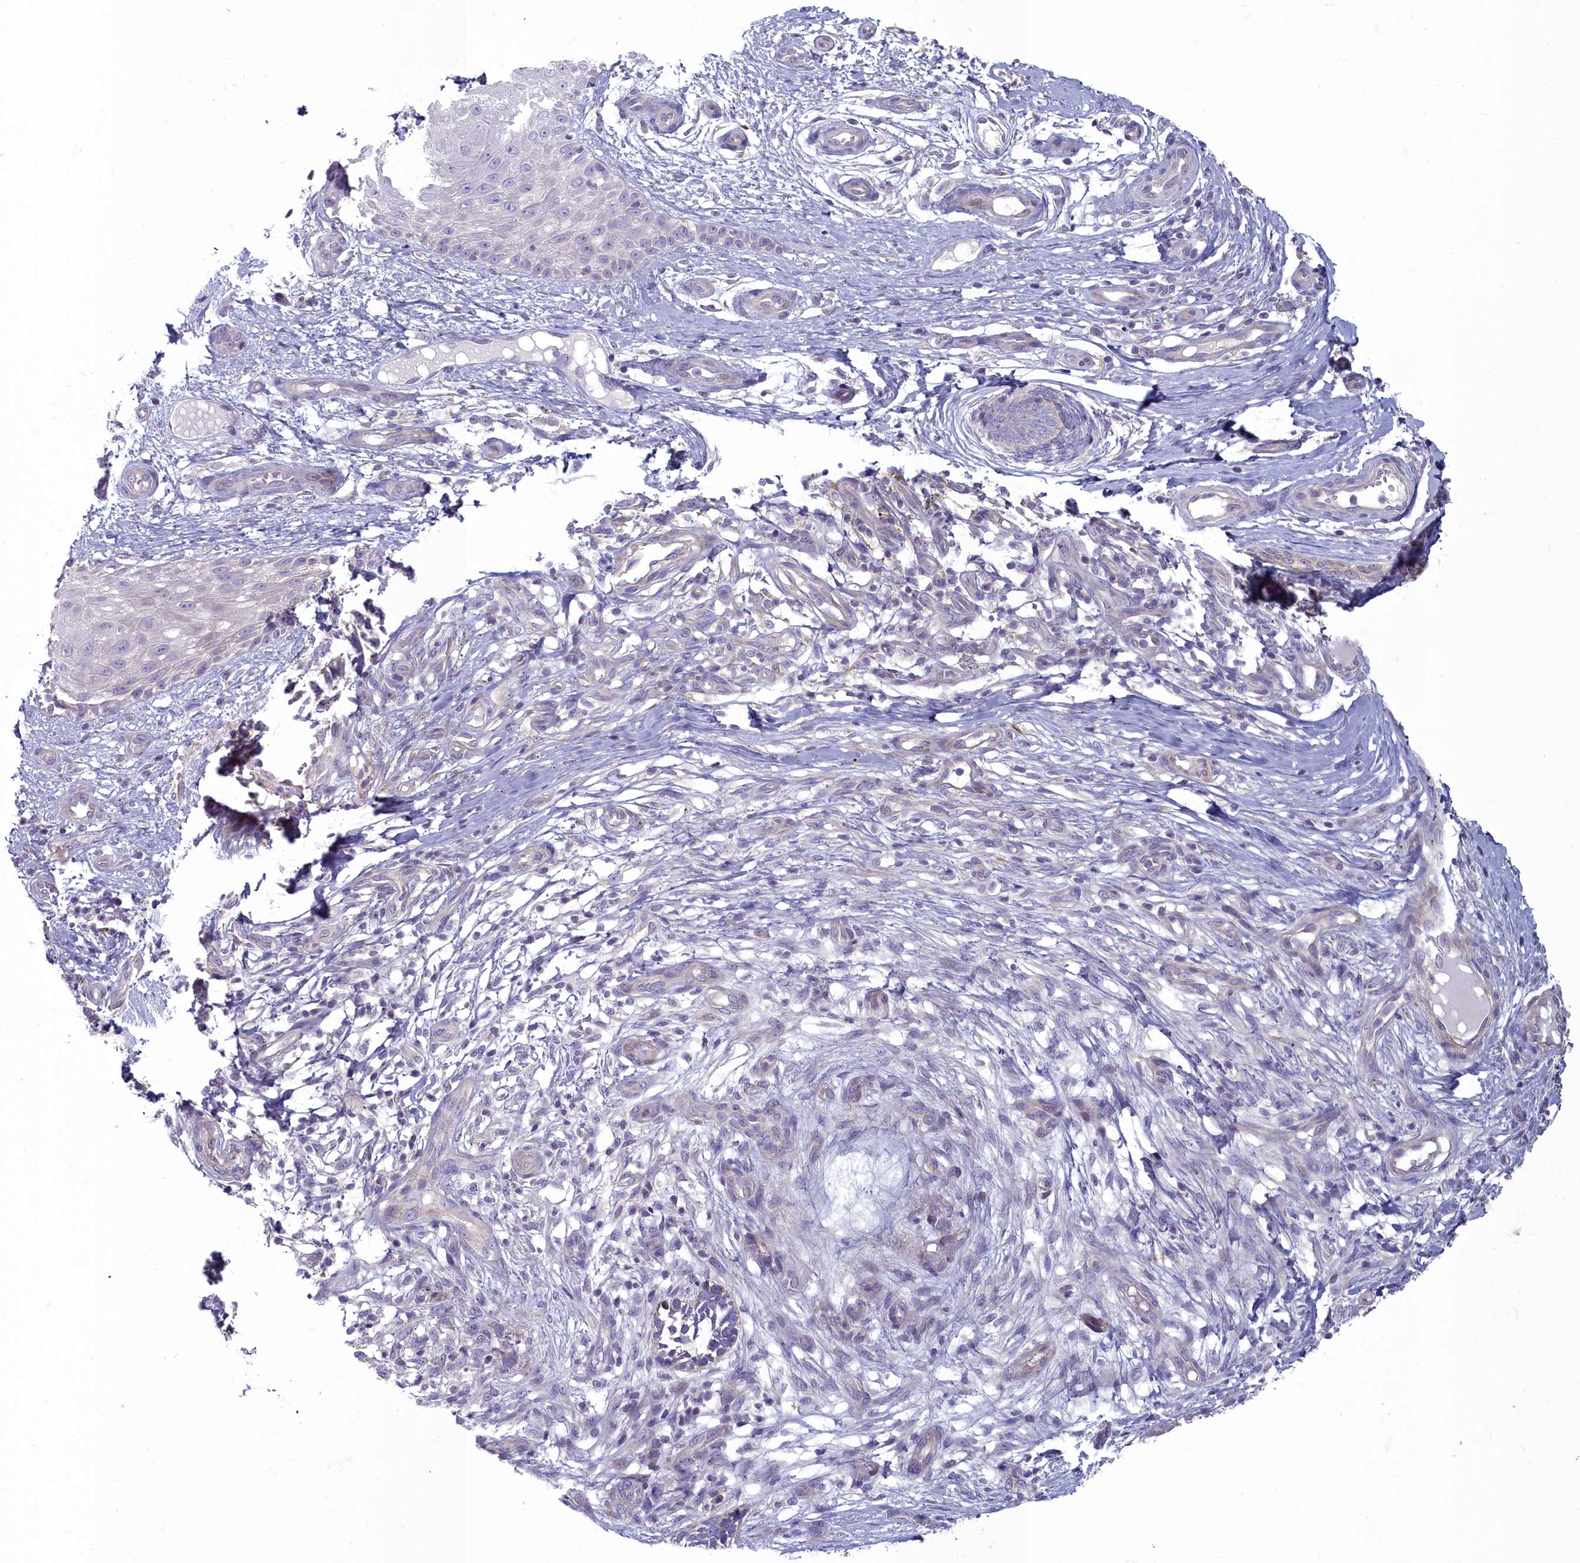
{"staining": {"intensity": "negative", "quantity": "none", "location": "none"}, "tissue": "skin cancer", "cell_type": "Tumor cells", "image_type": "cancer", "snomed": [{"axis": "morphology", "description": "Basal cell carcinoma"}, {"axis": "topography", "description": "Skin"}], "caption": "This is an immunohistochemistry histopathology image of human basal cell carcinoma (skin). There is no expression in tumor cells.", "gene": "INSYN2A", "patient": {"sex": "male", "age": 88}}